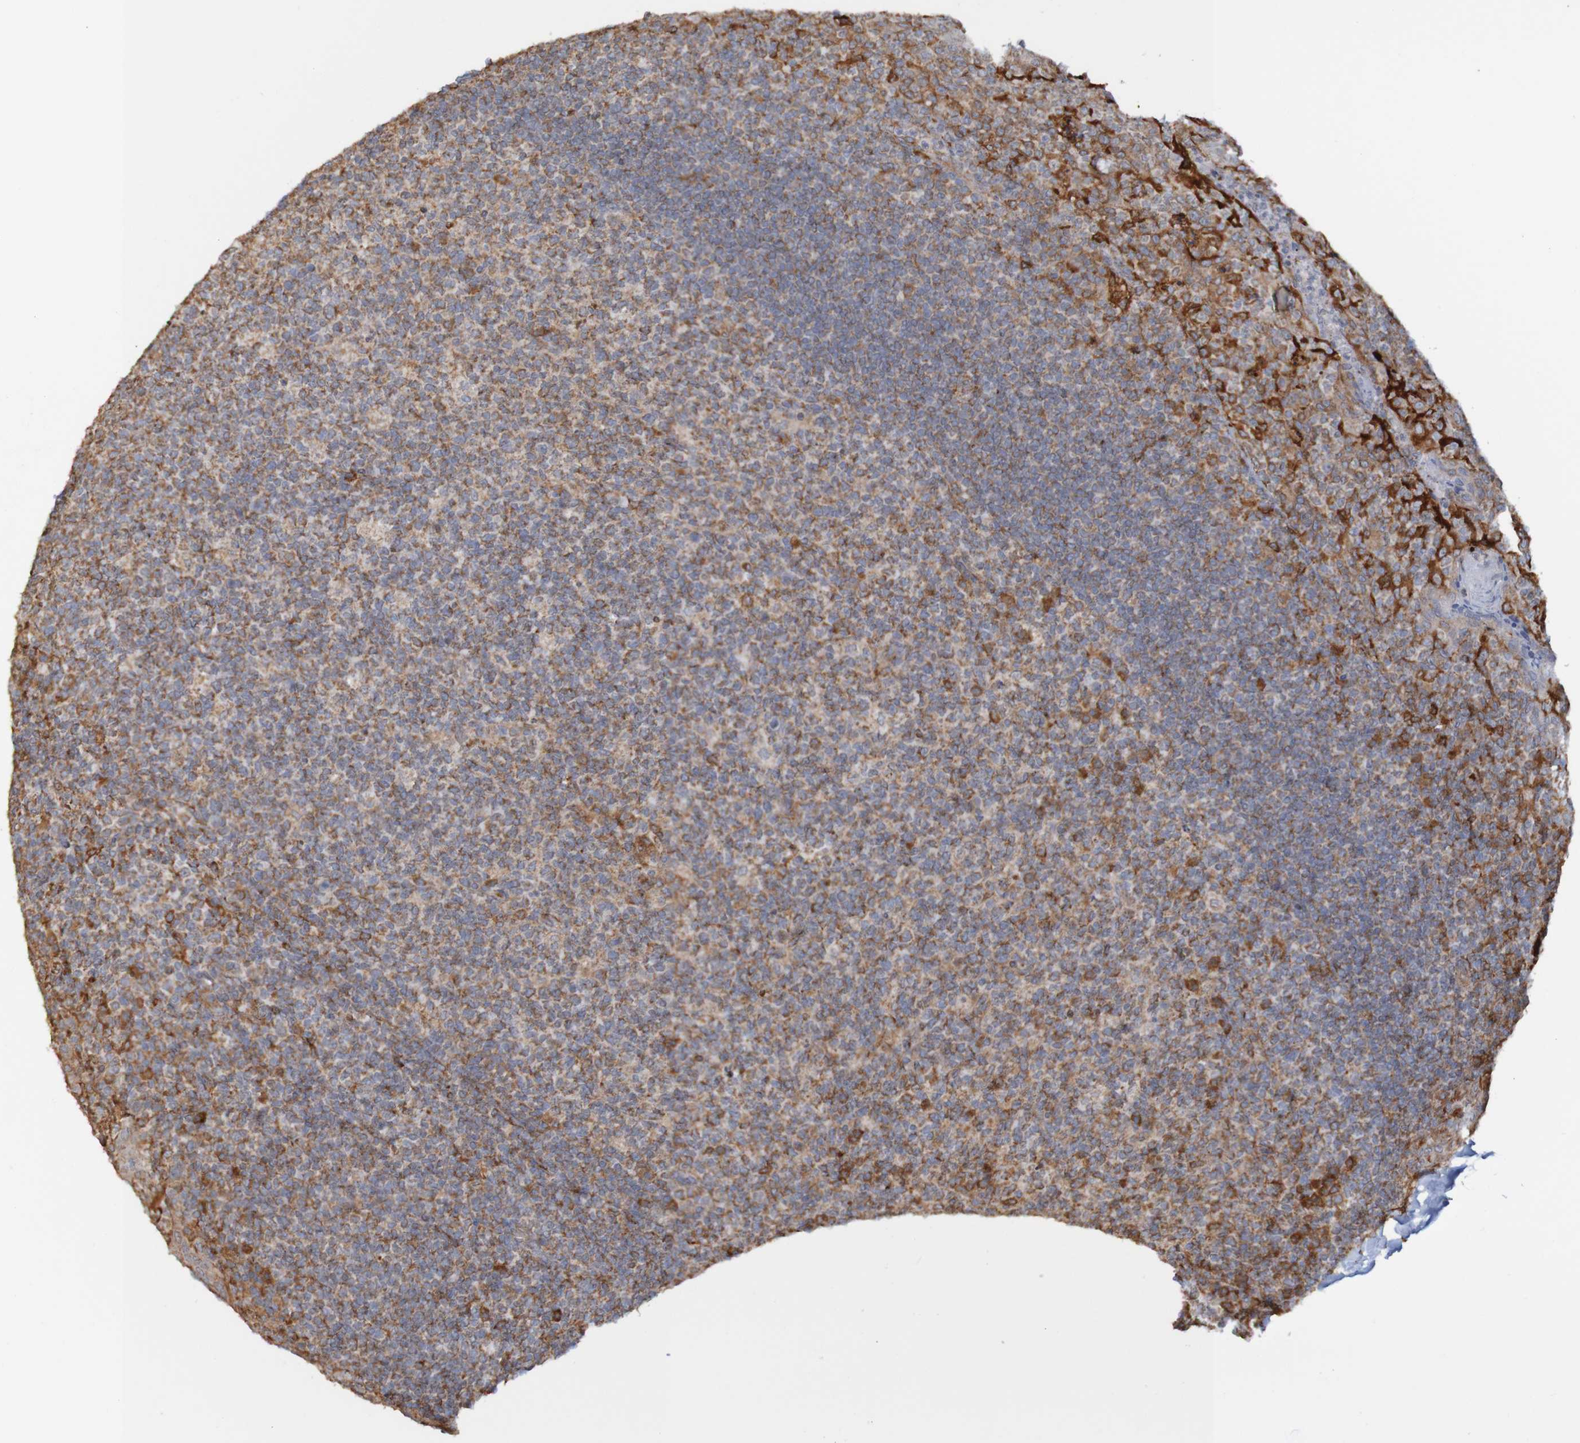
{"staining": {"intensity": "moderate", "quantity": "25%-75%", "location": "cytoplasmic/membranous"}, "tissue": "tonsil", "cell_type": "Germinal center cells", "image_type": "normal", "snomed": [{"axis": "morphology", "description": "Normal tissue, NOS"}, {"axis": "topography", "description": "Tonsil"}], "caption": "Immunohistochemical staining of unremarkable tonsil demonstrates medium levels of moderate cytoplasmic/membranous expression in about 25%-75% of germinal center cells. The protein is stained brown, and the nuclei are stained in blue (DAB IHC with brightfield microscopy, high magnification).", "gene": "PDIA3", "patient": {"sex": "male", "age": 17}}